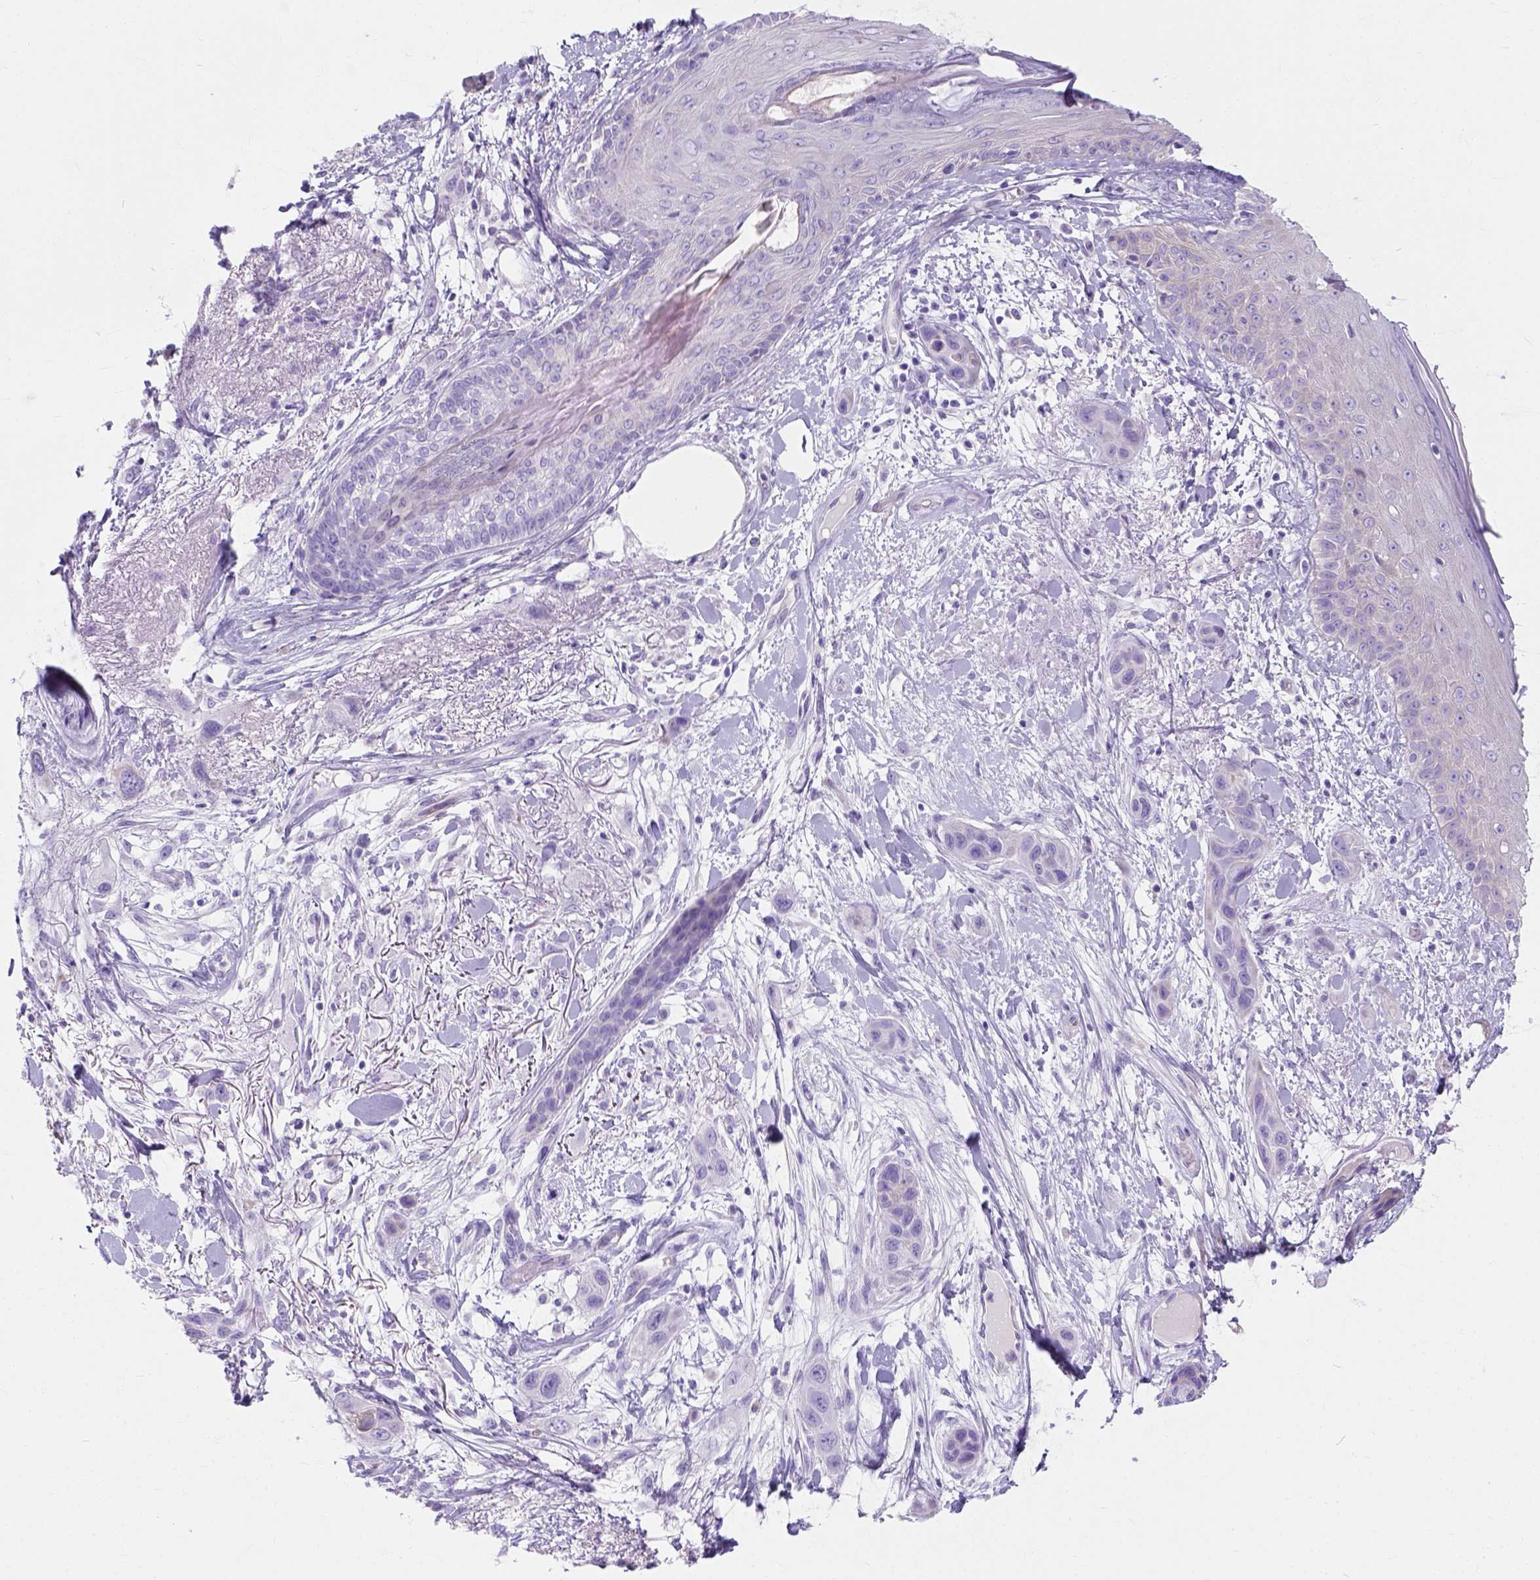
{"staining": {"intensity": "negative", "quantity": "none", "location": "none"}, "tissue": "skin cancer", "cell_type": "Tumor cells", "image_type": "cancer", "snomed": [{"axis": "morphology", "description": "Squamous cell carcinoma, NOS"}, {"axis": "topography", "description": "Skin"}], "caption": "High power microscopy micrograph of an immunohistochemistry (IHC) image of squamous cell carcinoma (skin), revealing no significant positivity in tumor cells.", "gene": "MYH15", "patient": {"sex": "male", "age": 79}}